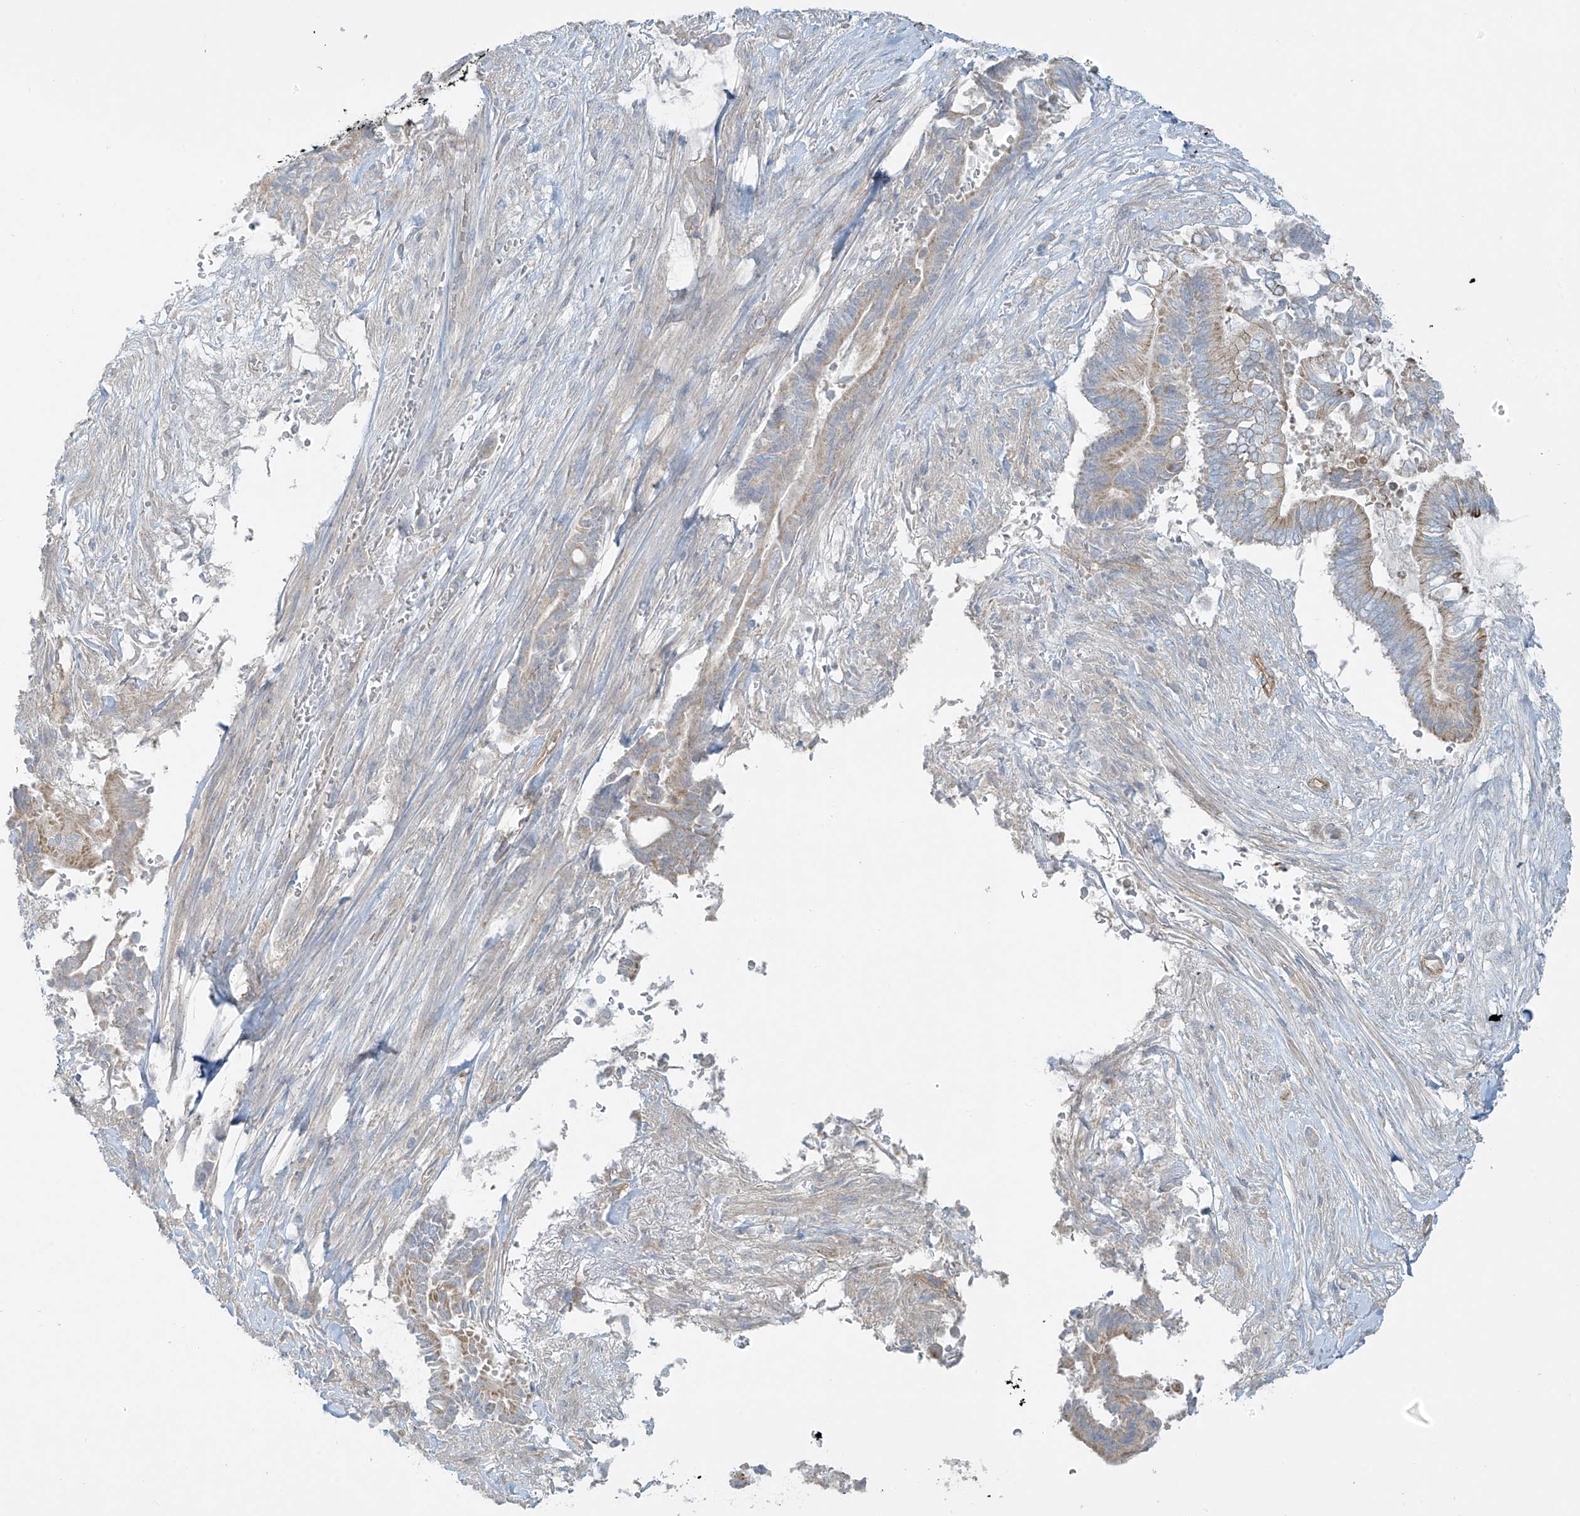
{"staining": {"intensity": "moderate", "quantity": "<25%", "location": "cytoplasmic/membranous"}, "tissue": "pancreatic cancer", "cell_type": "Tumor cells", "image_type": "cancer", "snomed": [{"axis": "morphology", "description": "Adenocarcinoma, NOS"}, {"axis": "topography", "description": "Pancreas"}], "caption": "Brown immunohistochemical staining in human adenocarcinoma (pancreatic) exhibits moderate cytoplasmic/membranous staining in about <25% of tumor cells. The staining is performed using DAB (3,3'-diaminobenzidine) brown chromogen to label protein expression. The nuclei are counter-stained blue using hematoxylin.", "gene": "VAMP5", "patient": {"sex": "male", "age": 68}}